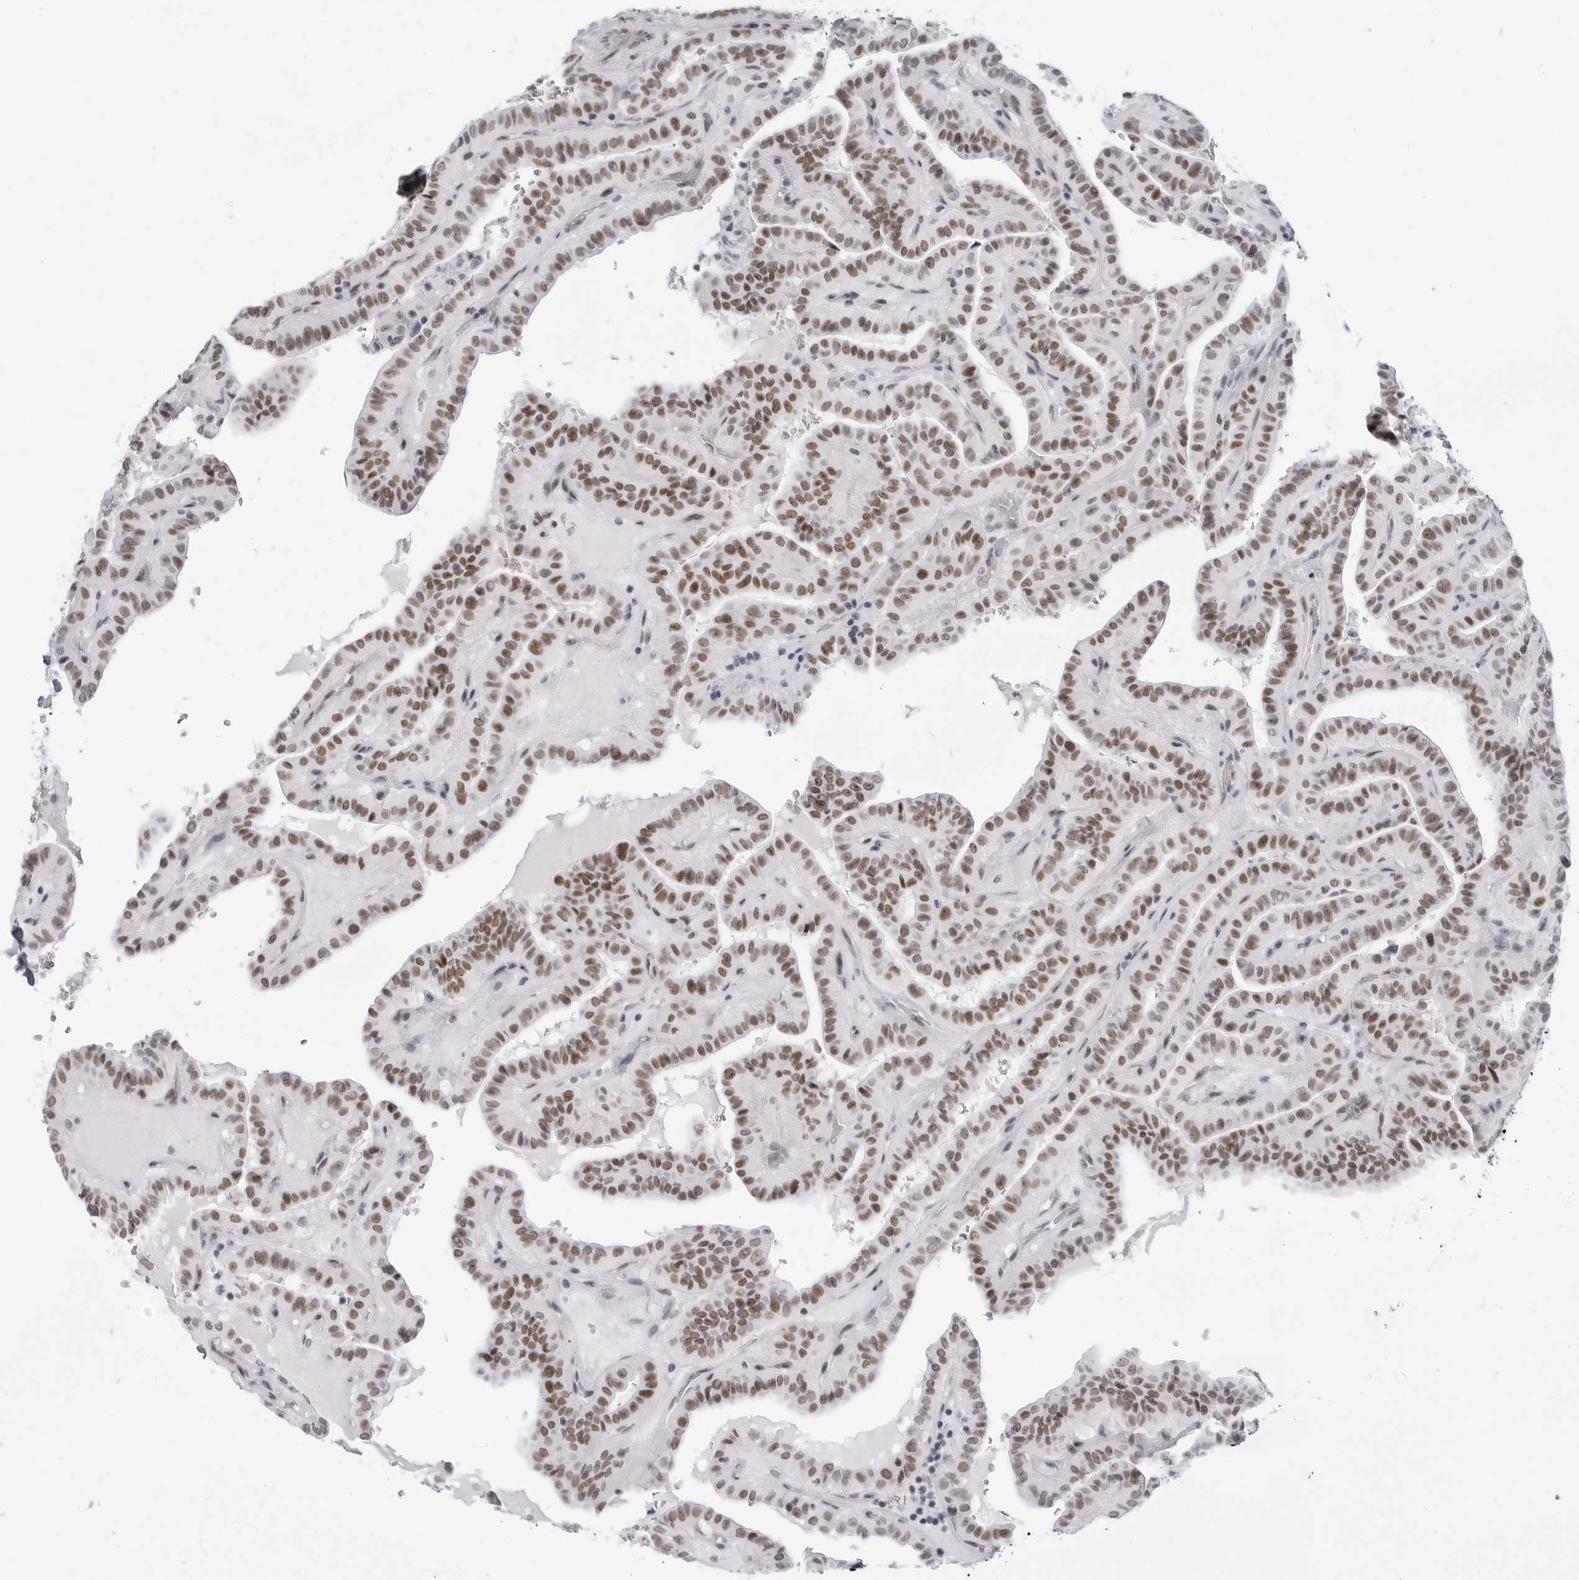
{"staining": {"intensity": "moderate", "quantity": ">75%", "location": "nuclear"}, "tissue": "thyroid cancer", "cell_type": "Tumor cells", "image_type": "cancer", "snomed": [{"axis": "morphology", "description": "Papillary adenocarcinoma, NOS"}, {"axis": "topography", "description": "Thyroid gland"}], "caption": "Immunohistochemistry (IHC) staining of thyroid papillary adenocarcinoma, which shows medium levels of moderate nuclear positivity in about >75% of tumor cells indicating moderate nuclear protein positivity. The staining was performed using DAB (brown) for protein detection and nuclei were counterstained in hematoxylin (blue).", "gene": "VEZF1", "patient": {"sex": "male", "age": 77}}